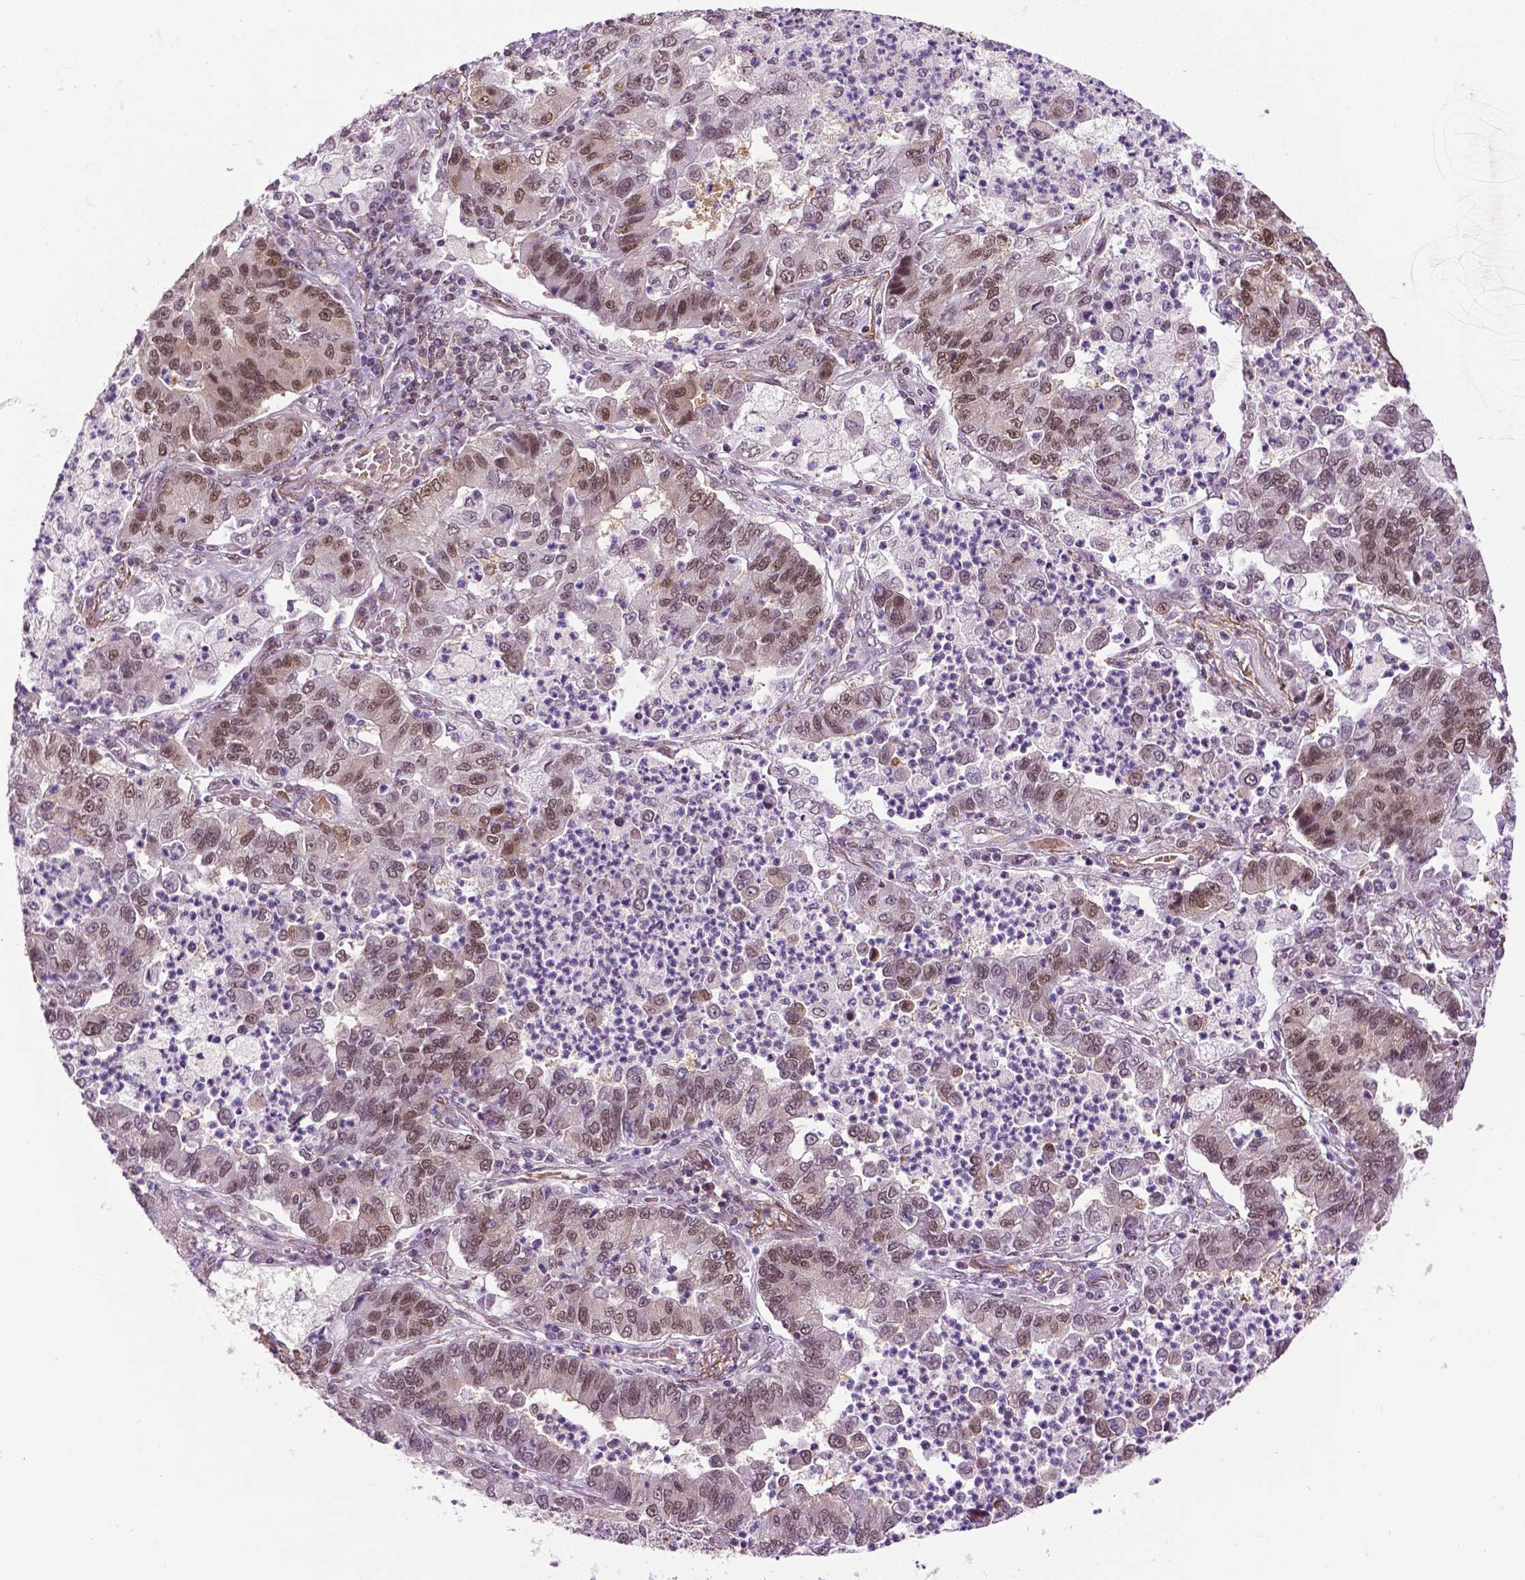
{"staining": {"intensity": "moderate", "quantity": ">75%", "location": "nuclear"}, "tissue": "lung cancer", "cell_type": "Tumor cells", "image_type": "cancer", "snomed": [{"axis": "morphology", "description": "Adenocarcinoma, NOS"}, {"axis": "topography", "description": "Lung"}], "caption": "IHC histopathology image of human lung cancer stained for a protein (brown), which displays medium levels of moderate nuclear positivity in about >75% of tumor cells.", "gene": "UBQLN4", "patient": {"sex": "female", "age": 57}}